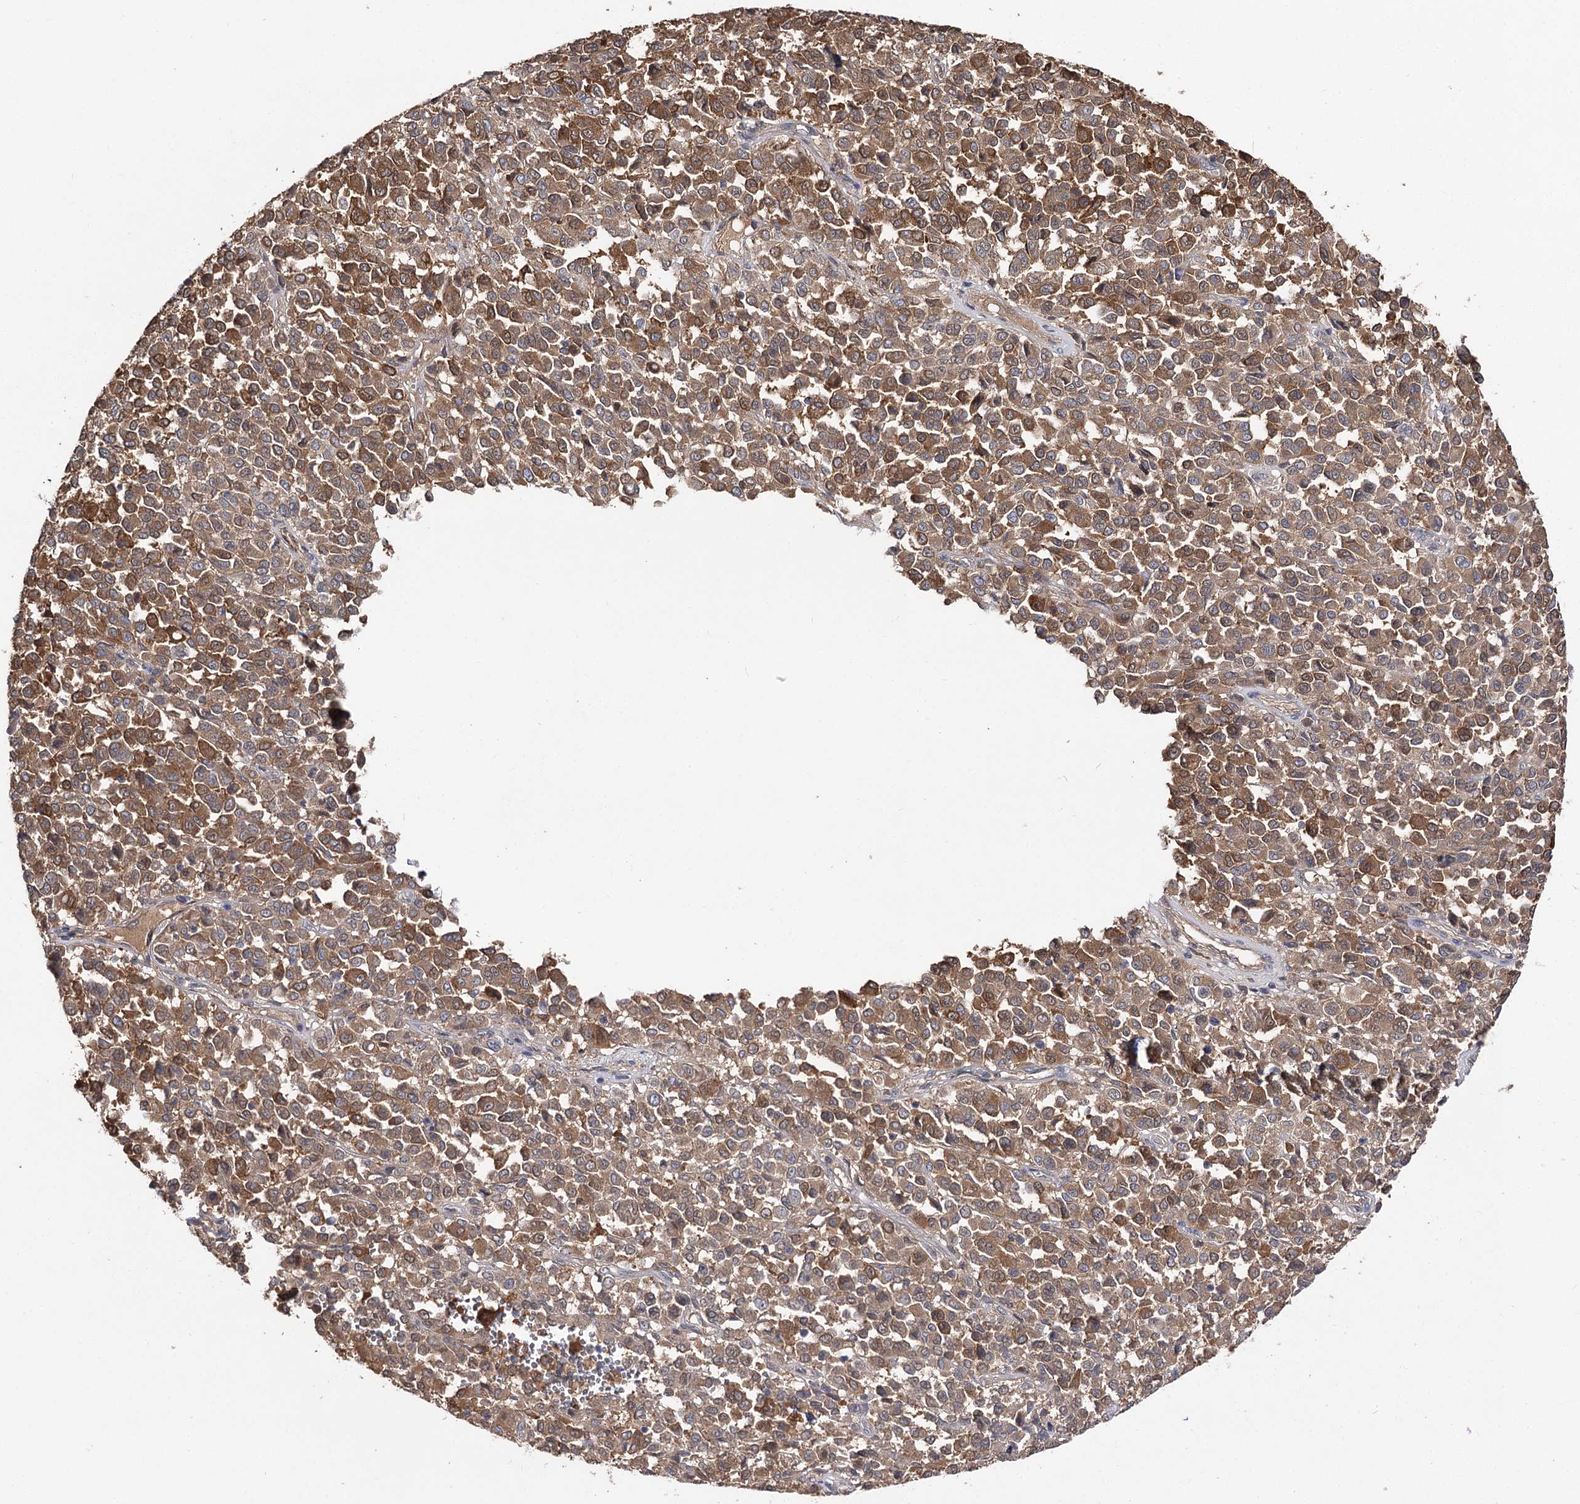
{"staining": {"intensity": "moderate", "quantity": ">75%", "location": "cytoplasmic/membranous"}, "tissue": "melanoma", "cell_type": "Tumor cells", "image_type": "cancer", "snomed": [{"axis": "morphology", "description": "Malignant melanoma, Metastatic site"}, {"axis": "topography", "description": "Pancreas"}], "caption": "IHC histopathology image of neoplastic tissue: human malignant melanoma (metastatic site) stained using IHC demonstrates medium levels of moderate protein expression localized specifically in the cytoplasmic/membranous of tumor cells, appearing as a cytoplasmic/membranous brown color.", "gene": "UGP2", "patient": {"sex": "female", "age": 30}}